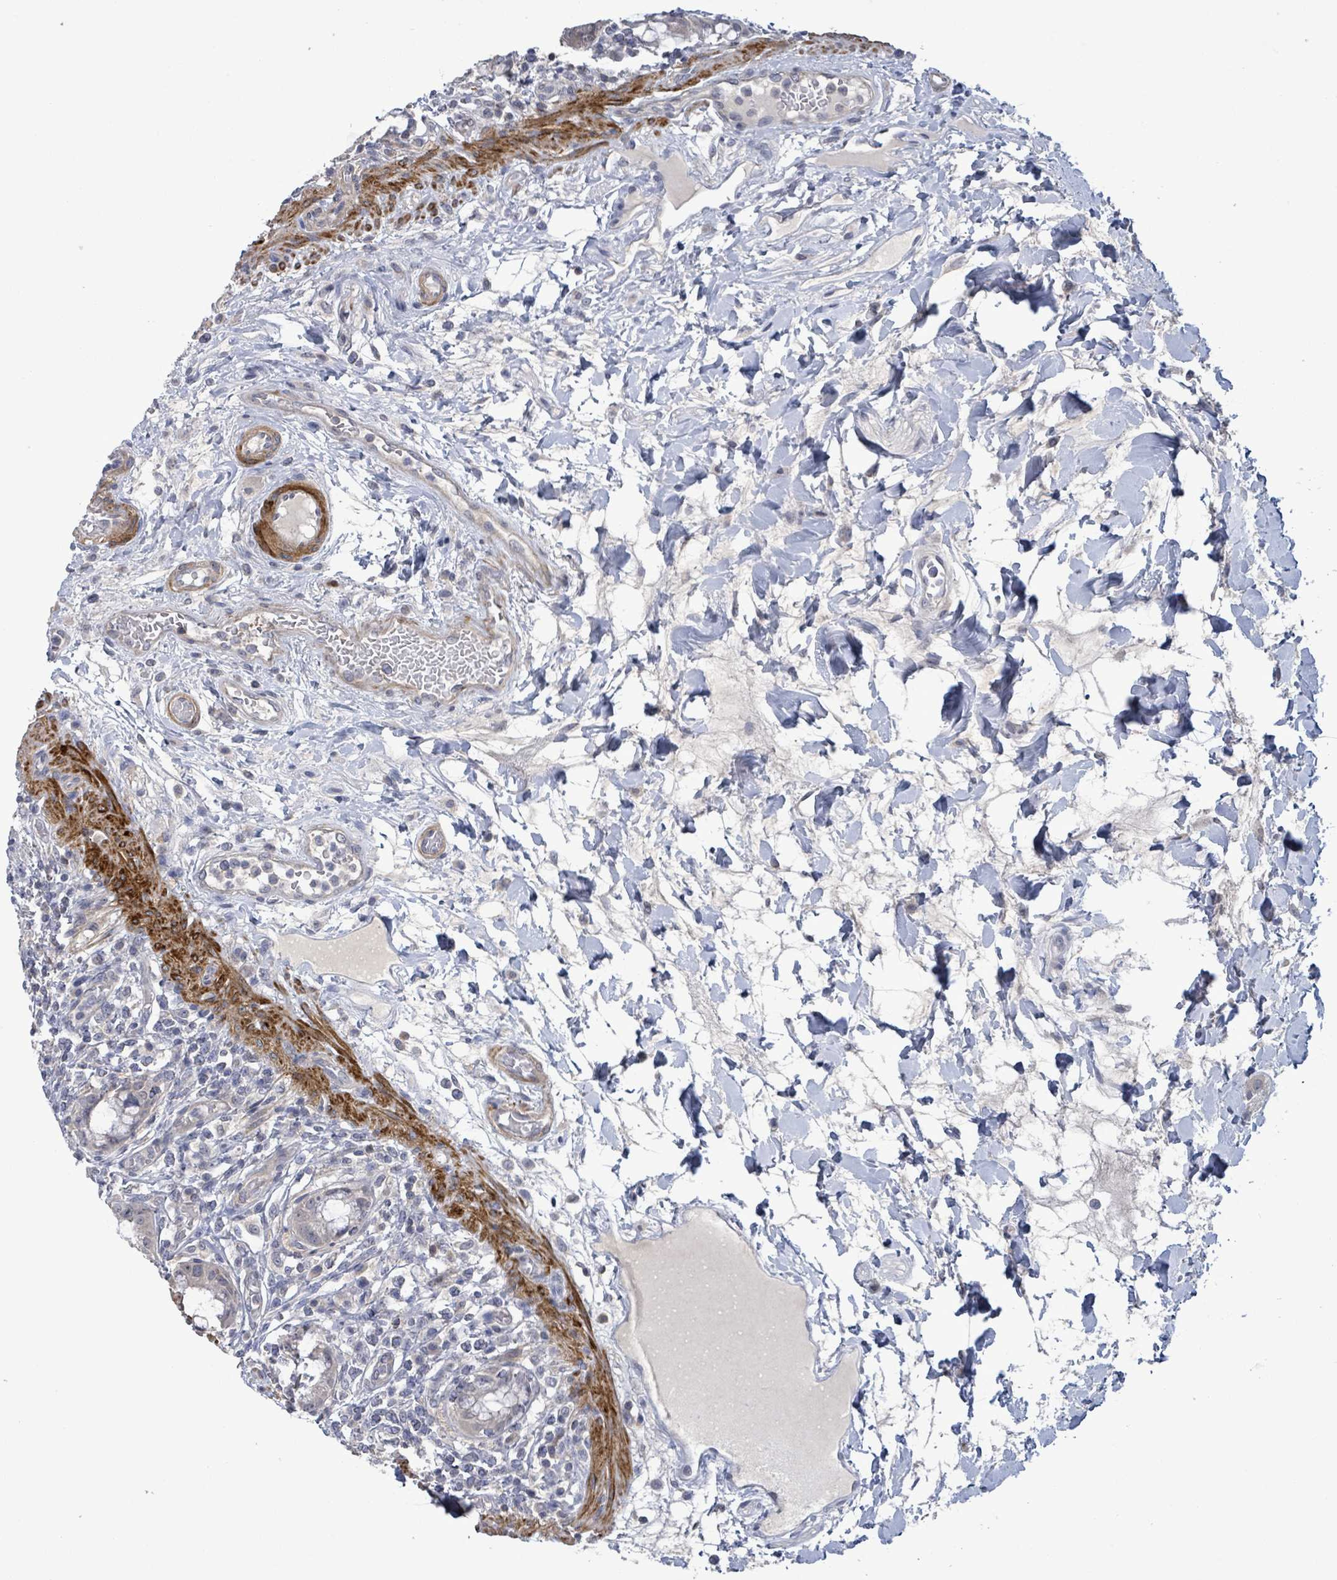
{"staining": {"intensity": "negative", "quantity": "none", "location": "none"}, "tissue": "rectum", "cell_type": "Glandular cells", "image_type": "normal", "snomed": [{"axis": "morphology", "description": "Normal tissue, NOS"}, {"axis": "topography", "description": "Rectum"}], "caption": "Rectum stained for a protein using immunohistochemistry (IHC) reveals no staining glandular cells.", "gene": "AMMECR1", "patient": {"sex": "female", "age": 57}}